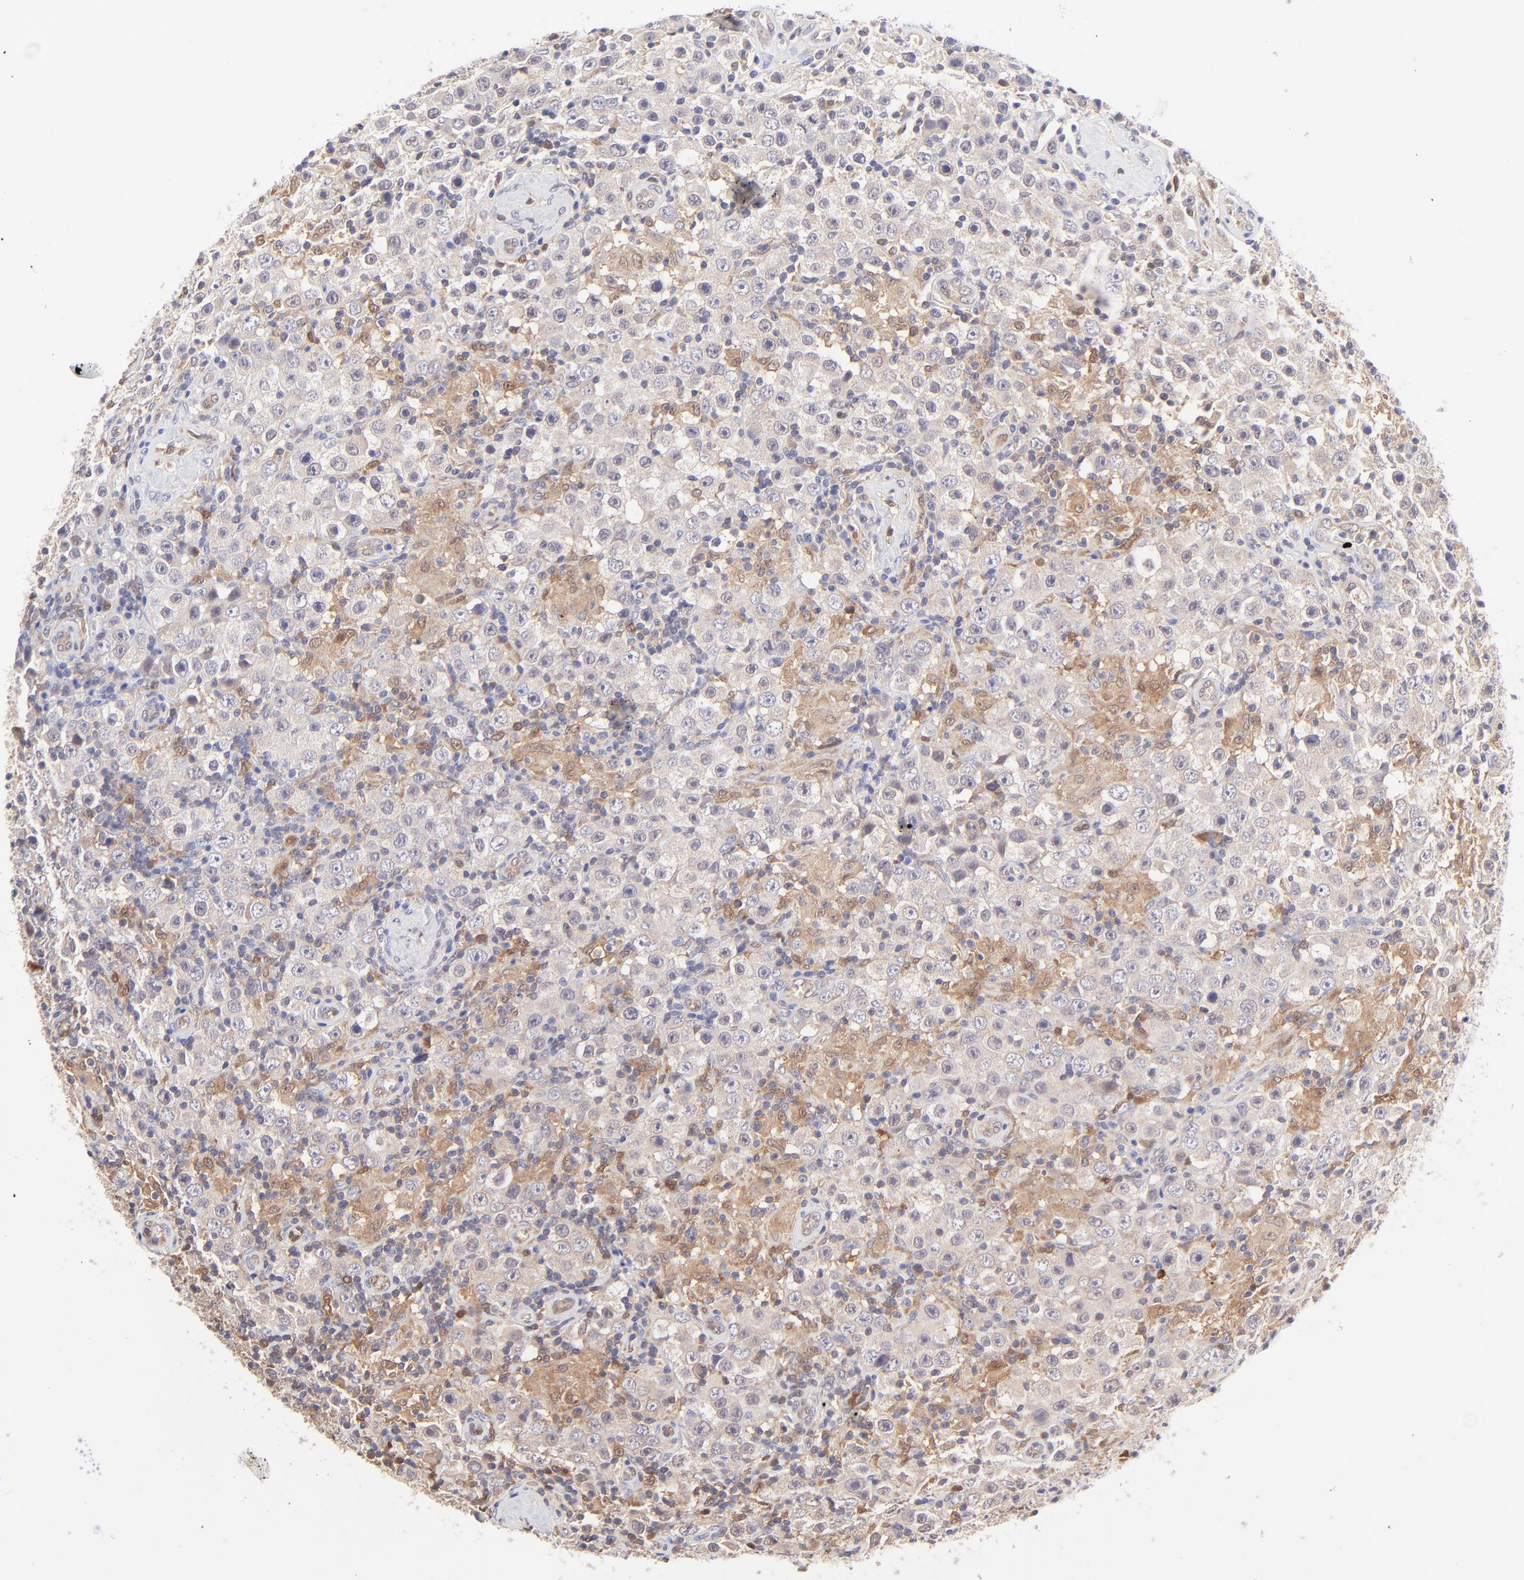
{"staining": {"intensity": "weak", "quantity": ">75%", "location": "cytoplasmic/membranous"}, "tissue": "testis cancer", "cell_type": "Tumor cells", "image_type": "cancer", "snomed": [{"axis": "morphology", "description": "Seminoma, NOS"}, {"axis": "topography", "description": "Testis"}], "caption": "Testis cancer was stained to show a protein in brown. There is low levels of weak cytoplasmic/membranous positivity in about >75% of tumor cells.", "gene": "HYAL1", "patient": {"sex": "male", "age": 32}}